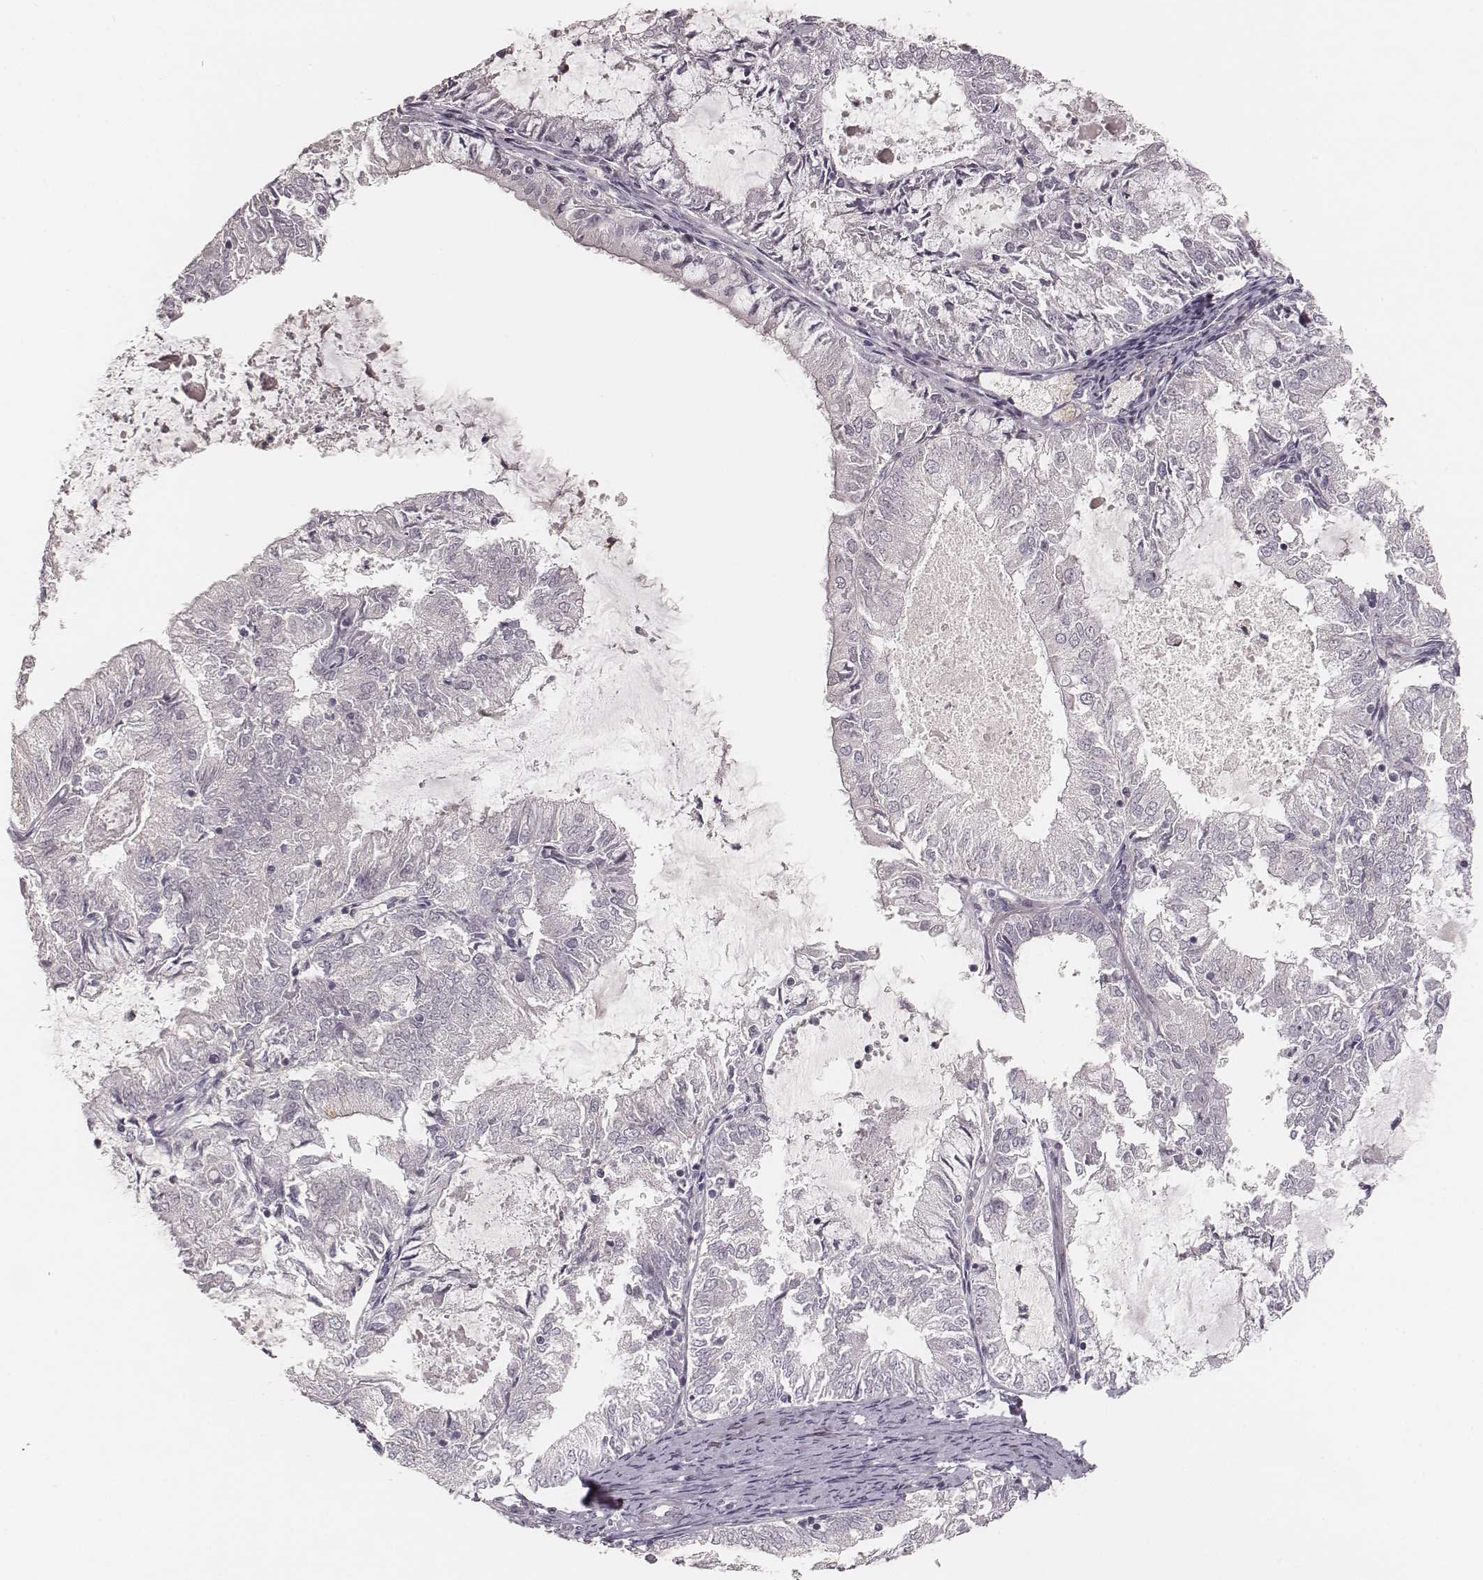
{"staining": {"intensity": "negative", "quantity": "none", "location": "none"}, "tissue": "endometrial cancer", "cell_type": "Tumor cells", "image_type": "cancer", "snomed": [{"axis": "morphology", "description": "Adenocarcinoma, NOS"}, {"axis": "topography", "description": "Endometrium"}], "caption": "A histopathology image of adenocarcinoma (endometrial) stained for a protein demonstrates no brown staining in tumor cells.", "gene": "MADCAM1", "patient": {"sex": "female", "age": 57}}